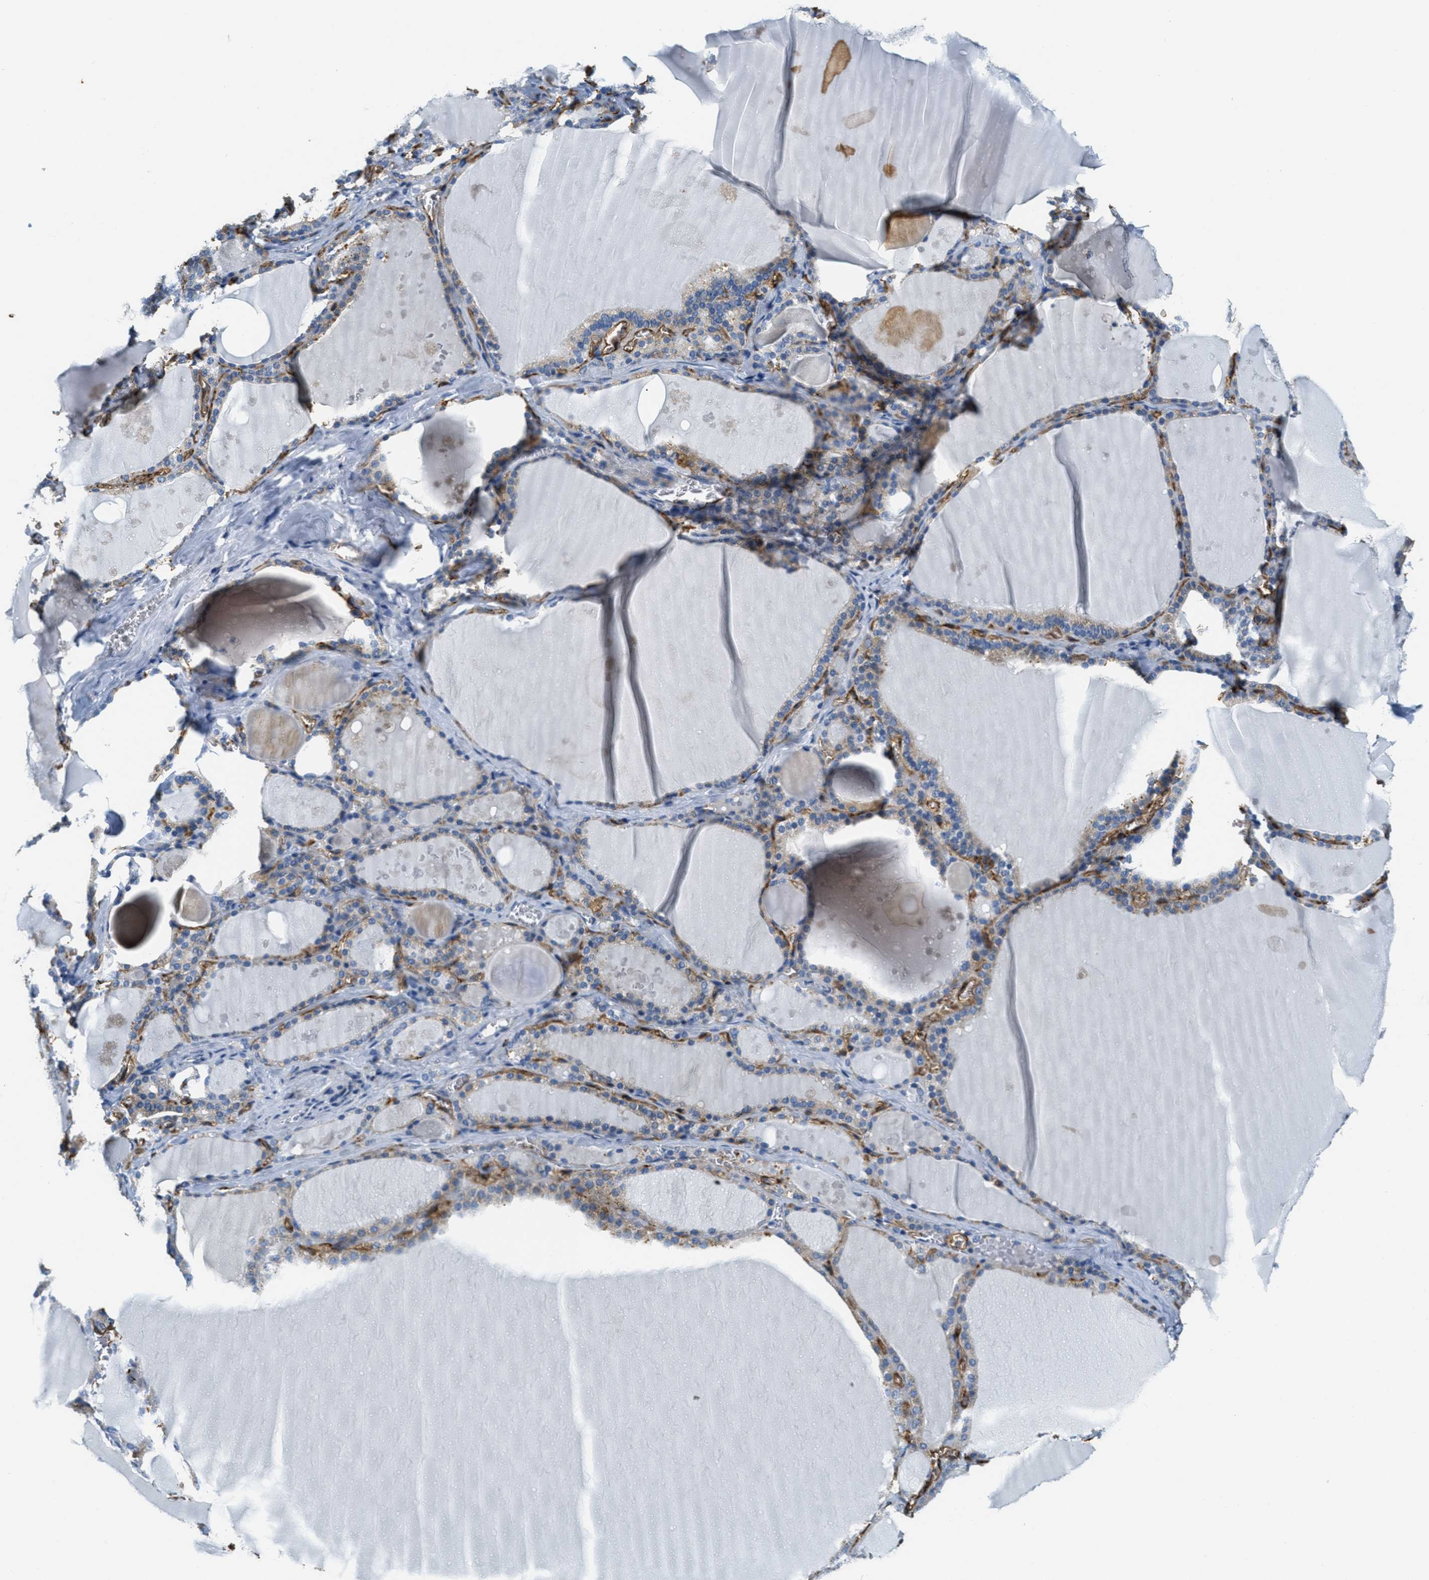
{"staining": {"intensity": "moderate", "quantity": "<25%", "location": "cytoplasmic/membranous"}, "tissue": "thyroid gland", "cell_type": "Glandular cells", "image_type": "normal", "snomed": [{"axis": "morphology", "description": "Normal tissue, NOS"}, {"axis": "topography", "description": "Thyroid gland"}], "caption": "A low amount of moderate cytoplasmic/membranous expression is appreciated in about <25% of glandular cells in normal thyroid gland.", "gene": "CA4", "patient": {"sex": "male", "age": 56}}